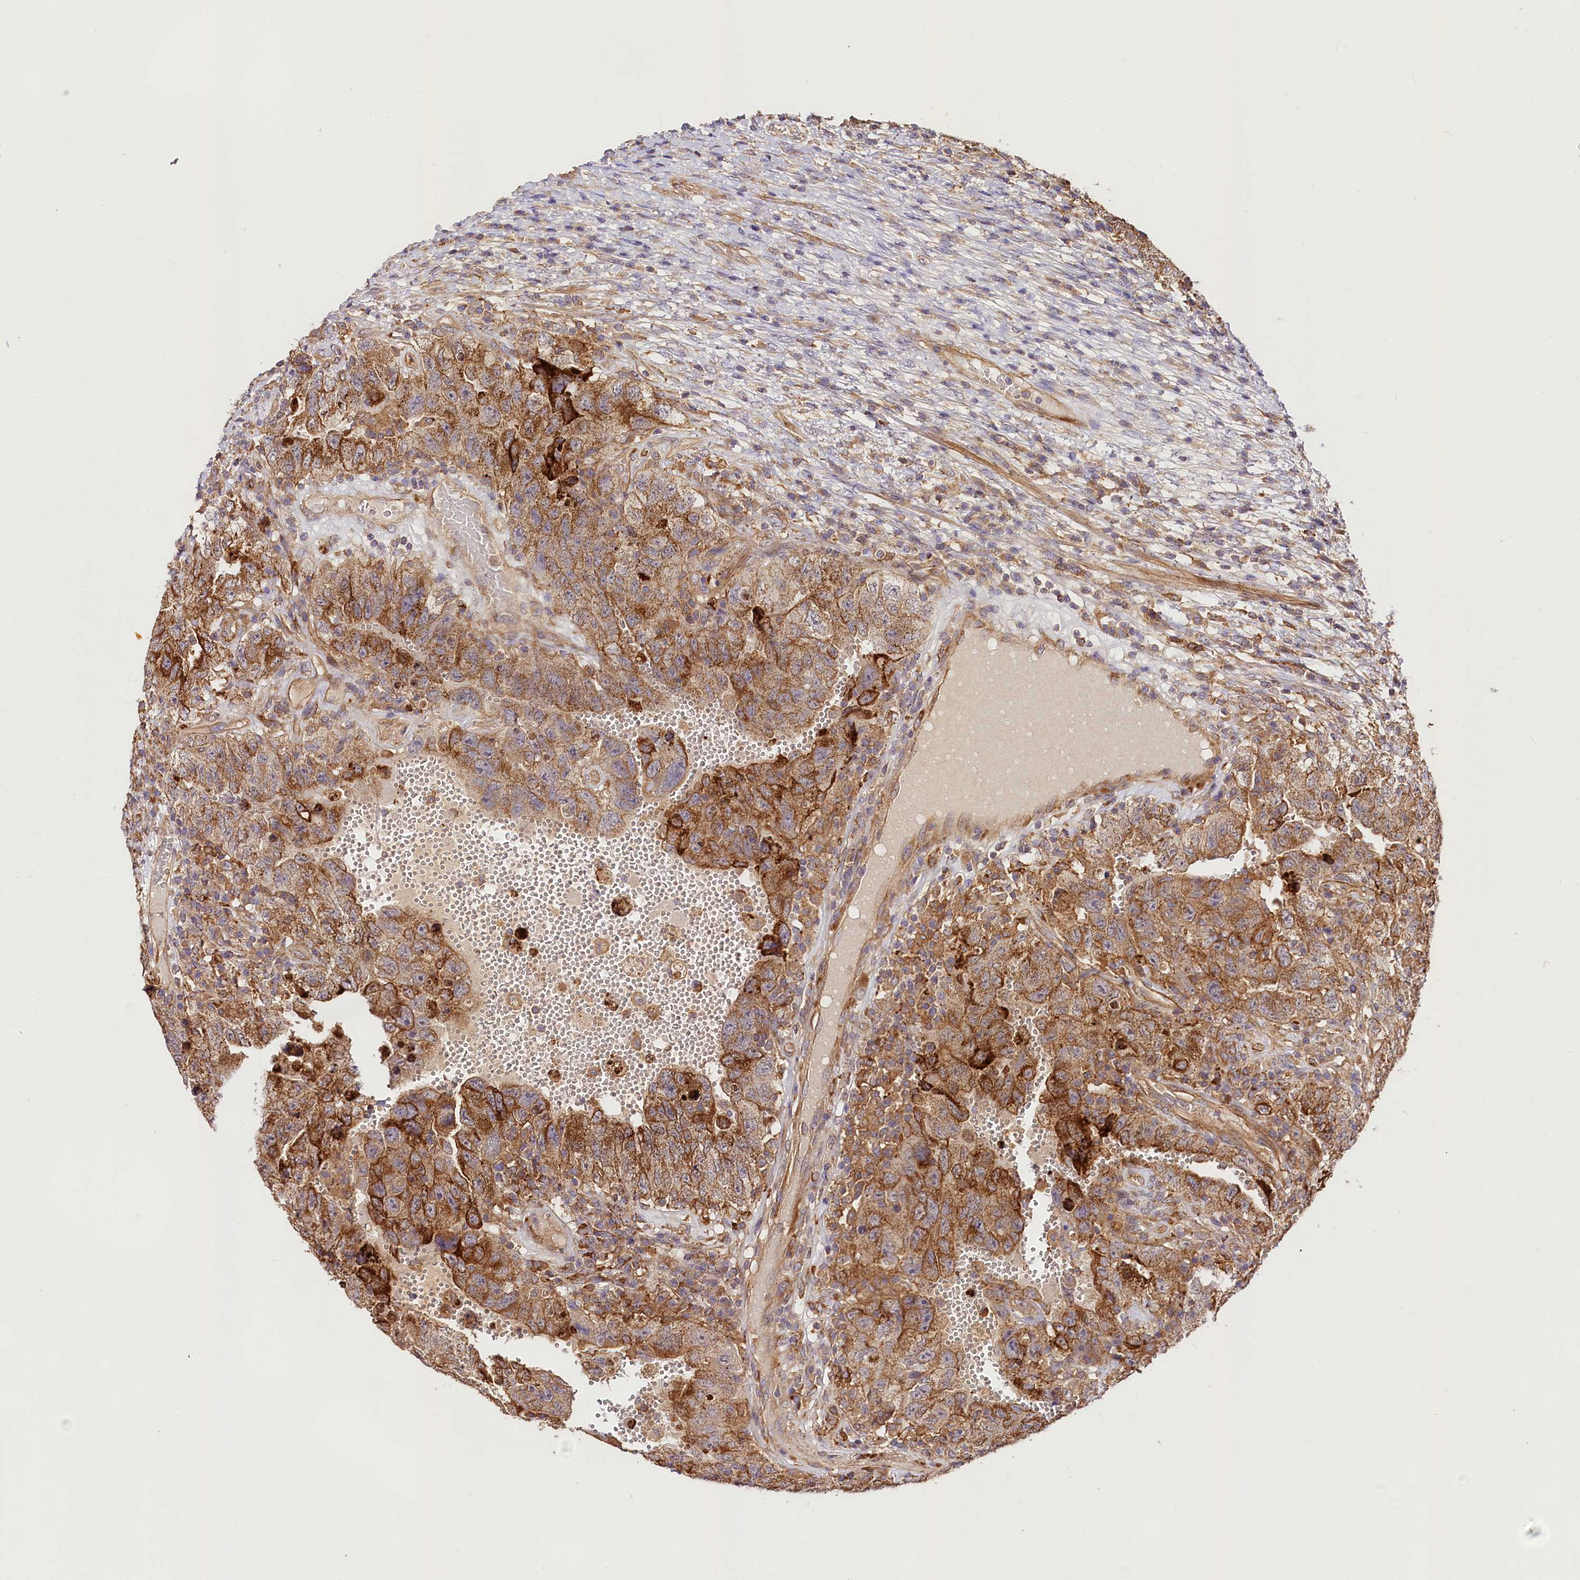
{"staining": {"intensity": "moderate", "quantity": ">75%", "location": "cytoplasmic/membranous"}, "tissue": "testis cancer", "cell_type": "Tumor cells", "image_type": "cancer", "snomed": [{"axis": "morphology", "description": "Carcinoma, Embryonal, NOS"}, {"axis": "topography", "description": "Testis"}], "caption": "Immunohistochemical staining of embryonal carcinoma (testis) reveals medium levels of moderate cytoplasmic/membranous expression in approximately >75% of tumor cells. The staining is performed using DAB brown chromogen to label protein expression. The nuclei are counter-stained blue using hematoxylin.", "gene": "CSAD", "patient": {"sex": "male", "age": 26}}